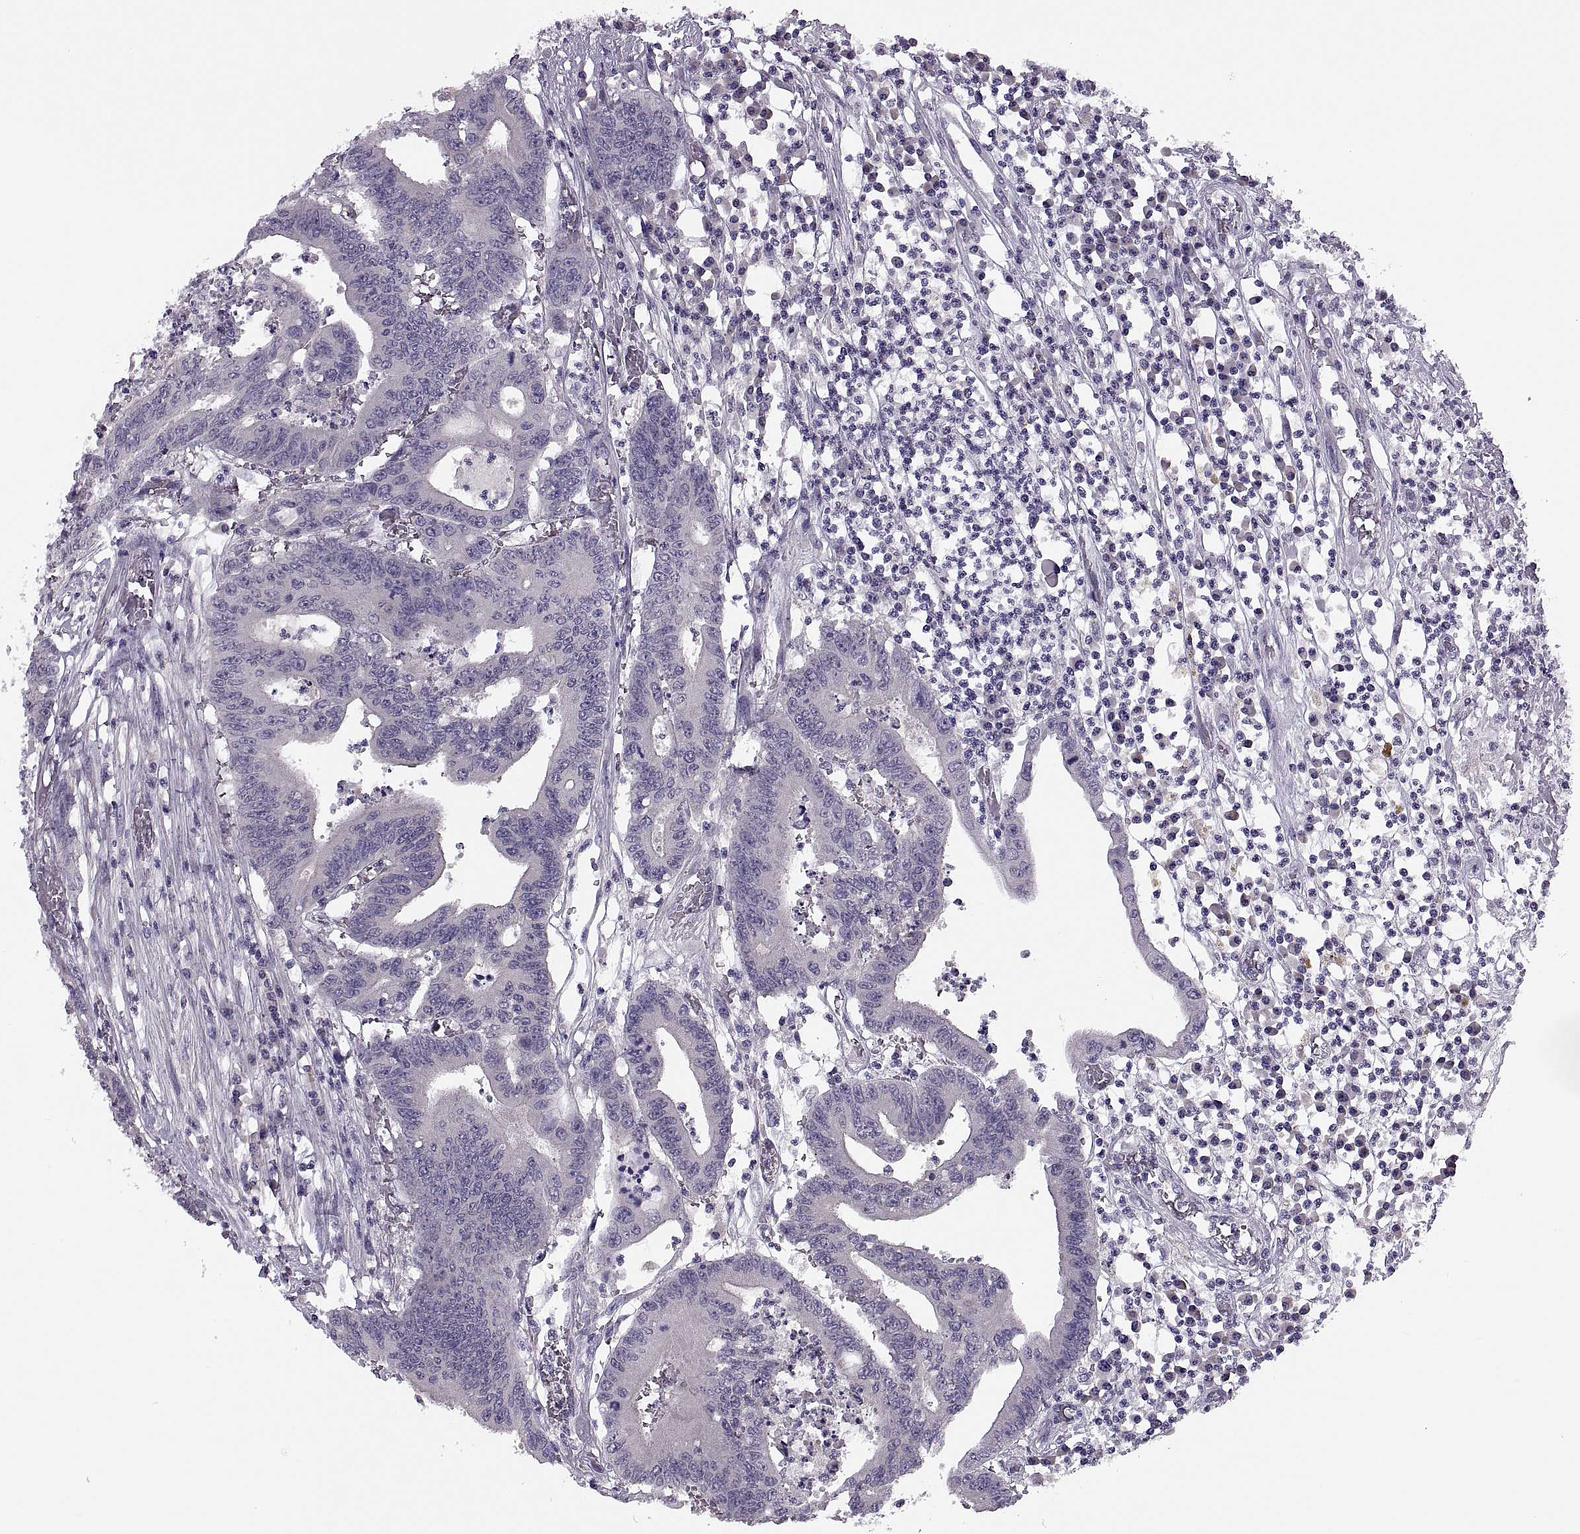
{"staining": {"intensity": "negative", "quantity": "none", "location": "none"}, "tissue": "colorectal cancer", "cell_type": "Tumor cells", "image_type": "cancer", "snomed": [{"axis": "morphology", "description": "Adenocarcinoma, NOS"}, {"axis": "topography", "description": "Rectum"}], "caption": "DAB (3,3'-diaminobenzidine) immunohistochemical staining of colorectal adenocarcinoma shows no significant positivity in tumor cells.", "gene": "PRSS54", "patient": {"sex": "male", "age": 54}}